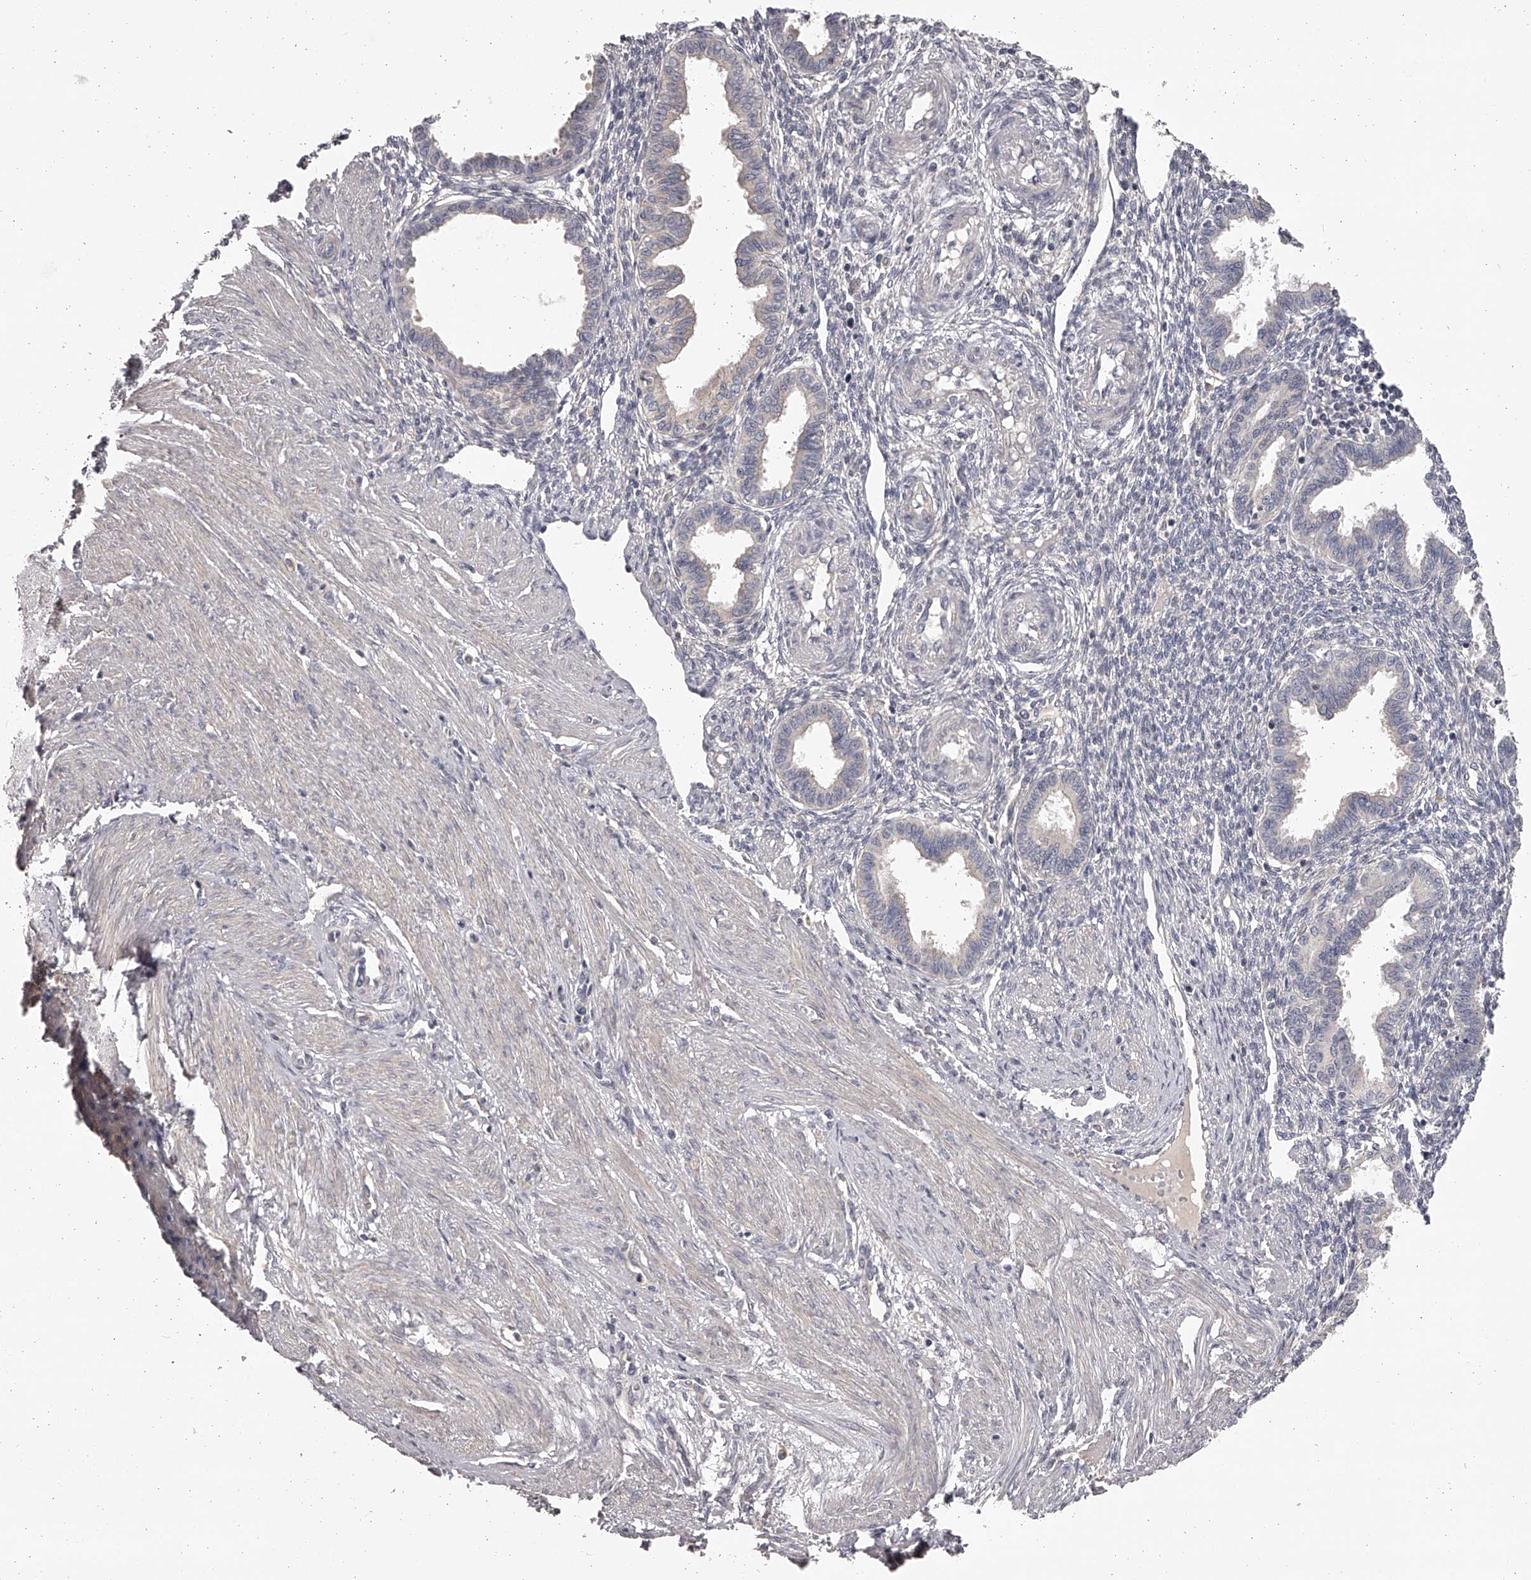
{"staining": {"intensity": "negative", "quantity": "none", "location": "none"}, "tissue": "endometrium", "cell_type": "Cells in endometrial stroma", "image_type": "normal", "snomed": [{"axis": "morphology", "description": "Normal tissue, NOS"}, {"axis": "topography", "description": "Endometrium"}], "caption": "IHC micrograph of unremarkable endometrium: human endometrium stained with DAB shows no significant protein expression in cells in endometrial stroma.", "gene": "TNN", "patient": {"sex": "female", "age": 33}}